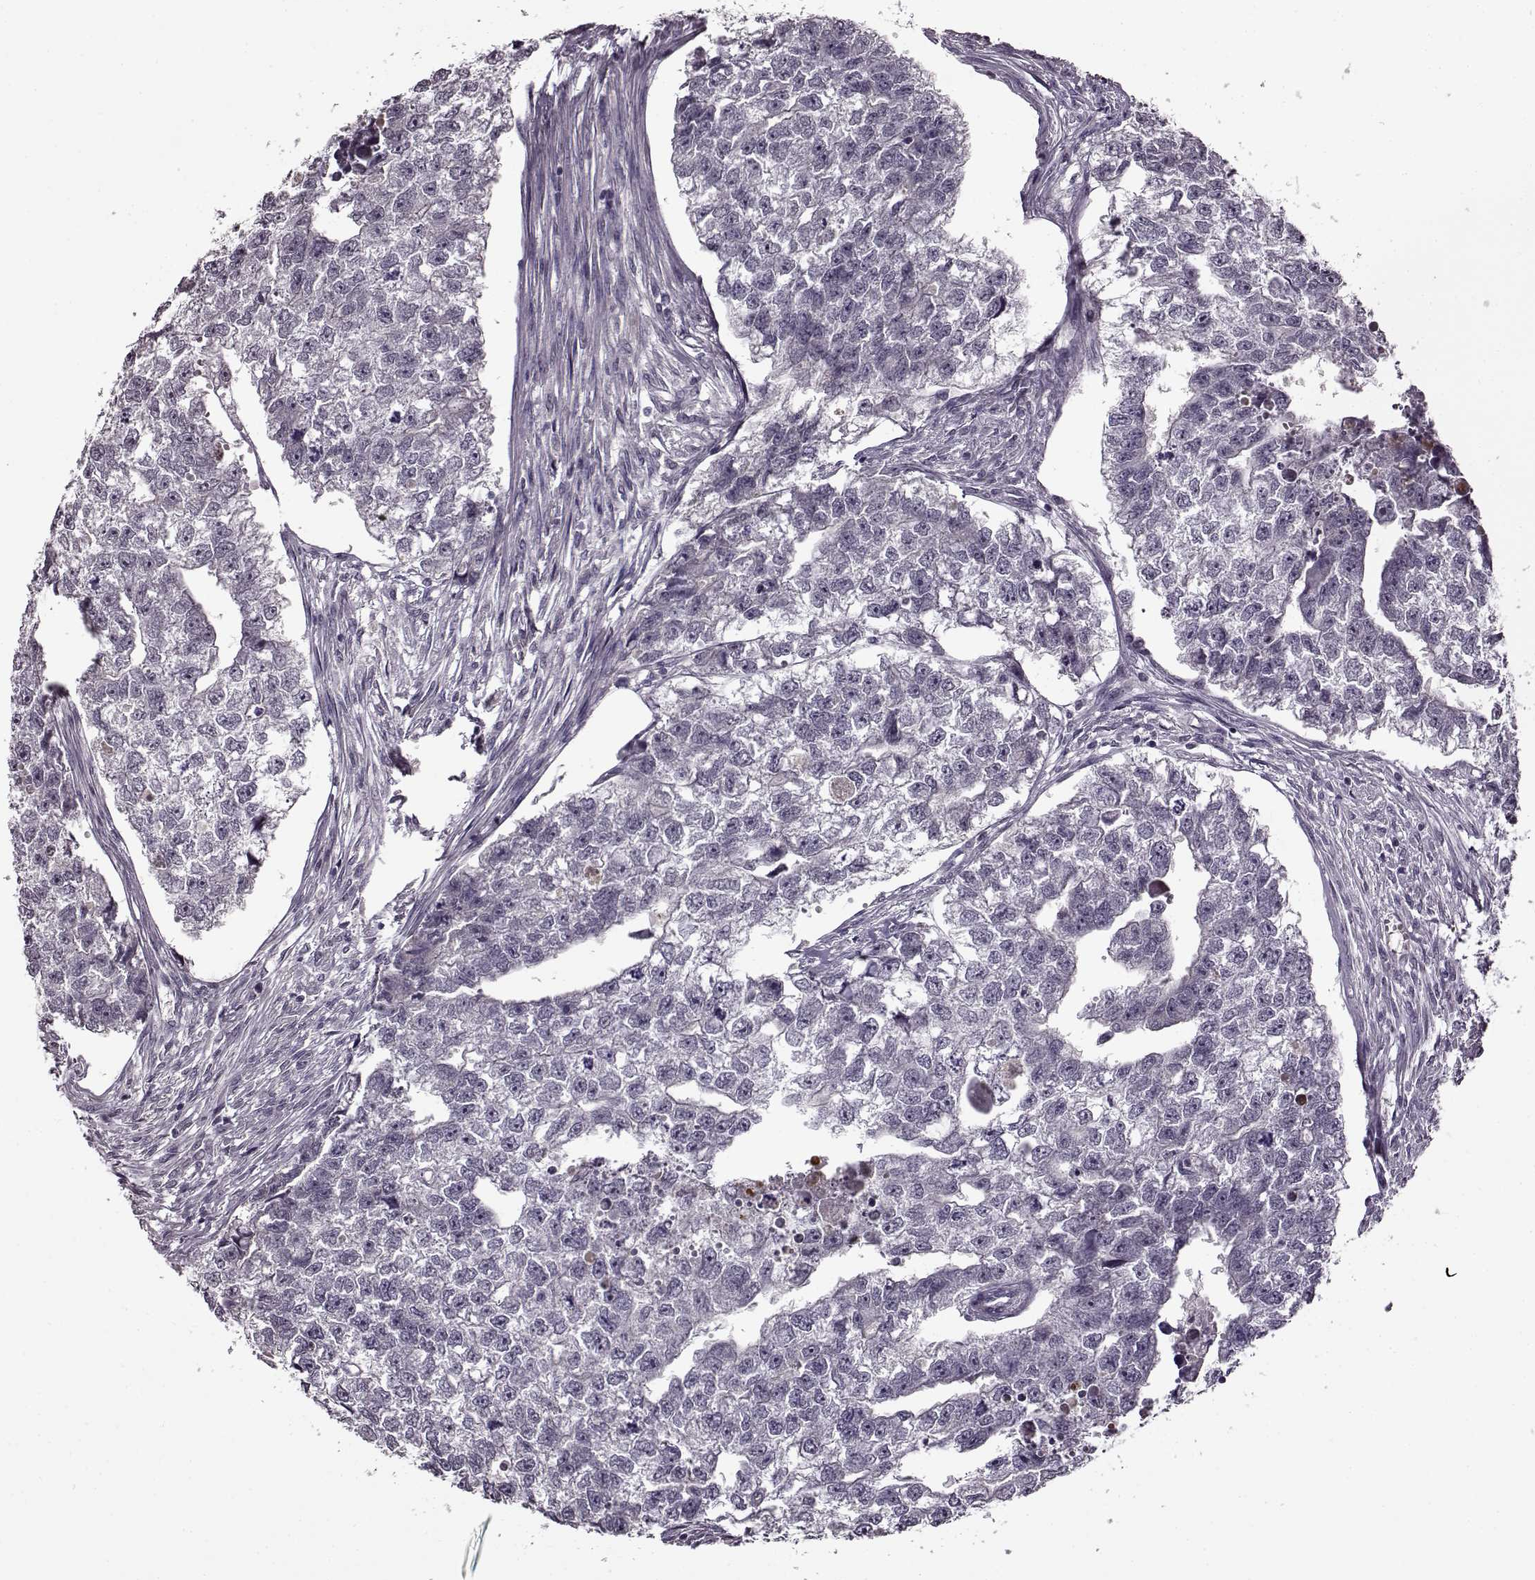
{"staining": {"intensity": "negative", "quantity": "none", "location": "none"}, "tissue": "testis cancer", "cell_type": "Tumor cells", "image_type": "cancer", "snomed": [{"axis": "morphology", "description": "Carcinoma, Embryonal, NOS"}, {"axis": "morphology", "description": "Teratoma, malignant, NOS"}, {"axis": "topography", "description": "Testis"}], "caption": "High power microscopy micrograph of an immunohistochemistry (IHC) micrograph of testis cancer, revealing no significant expression in tumor cells.", "gene": "CNGA3", "patient": {"sex": "male", "age": 44}}